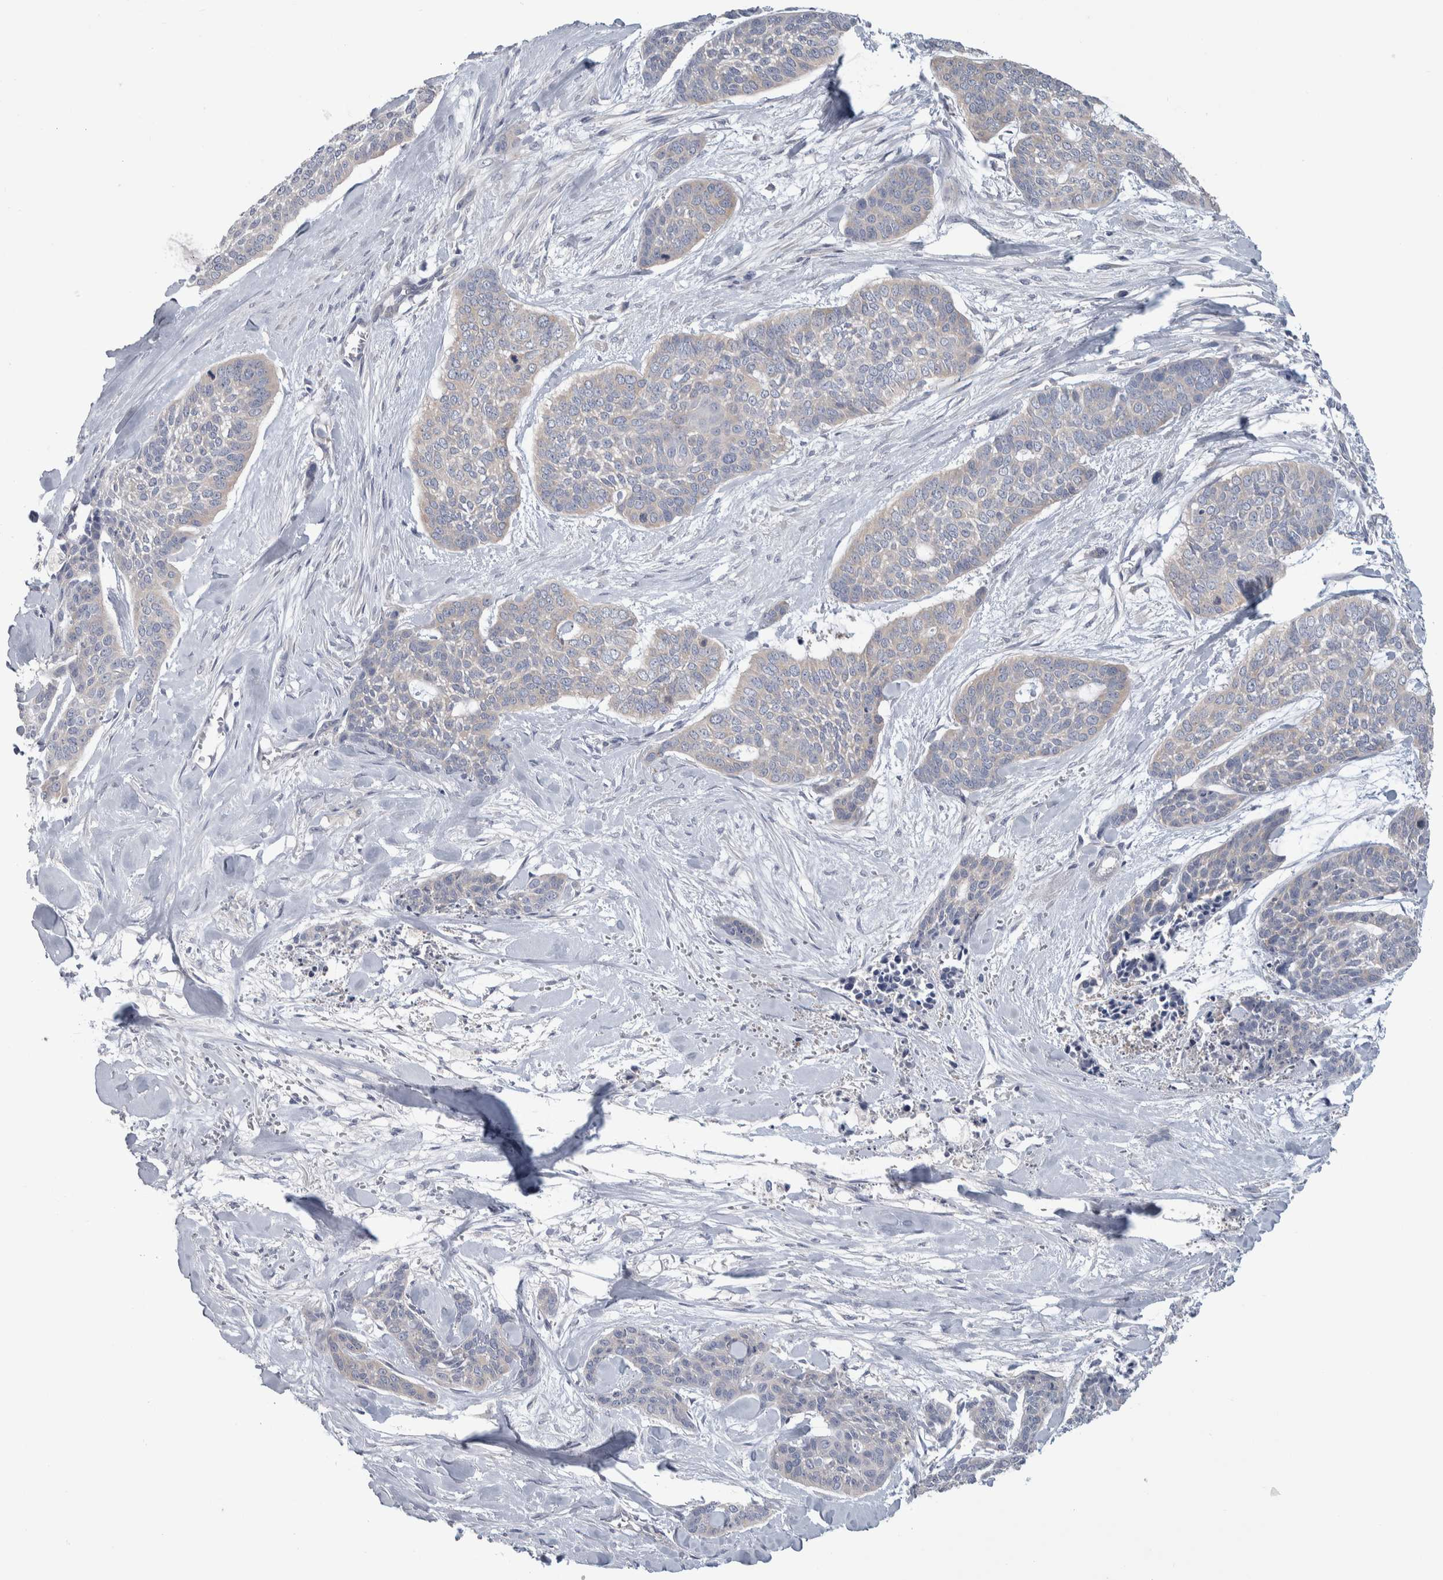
{"staining": {"intensity": "negative", "quantity": "none", "location": "none"}, "tissue": "skin cancer", "cell_type": "Tumor cells", "image_type": "cancer", "snomed": [{"axis": "morphology", "description": "Basal cell carcinoma"}, {"axis": "topography", "description": "Skin"}], "caption": "Tumor cells are negative for brown protein staining in skin basal cell carcinoma.", "gene": "GPHN", "patient": {"sex": "female", "age": 64}}